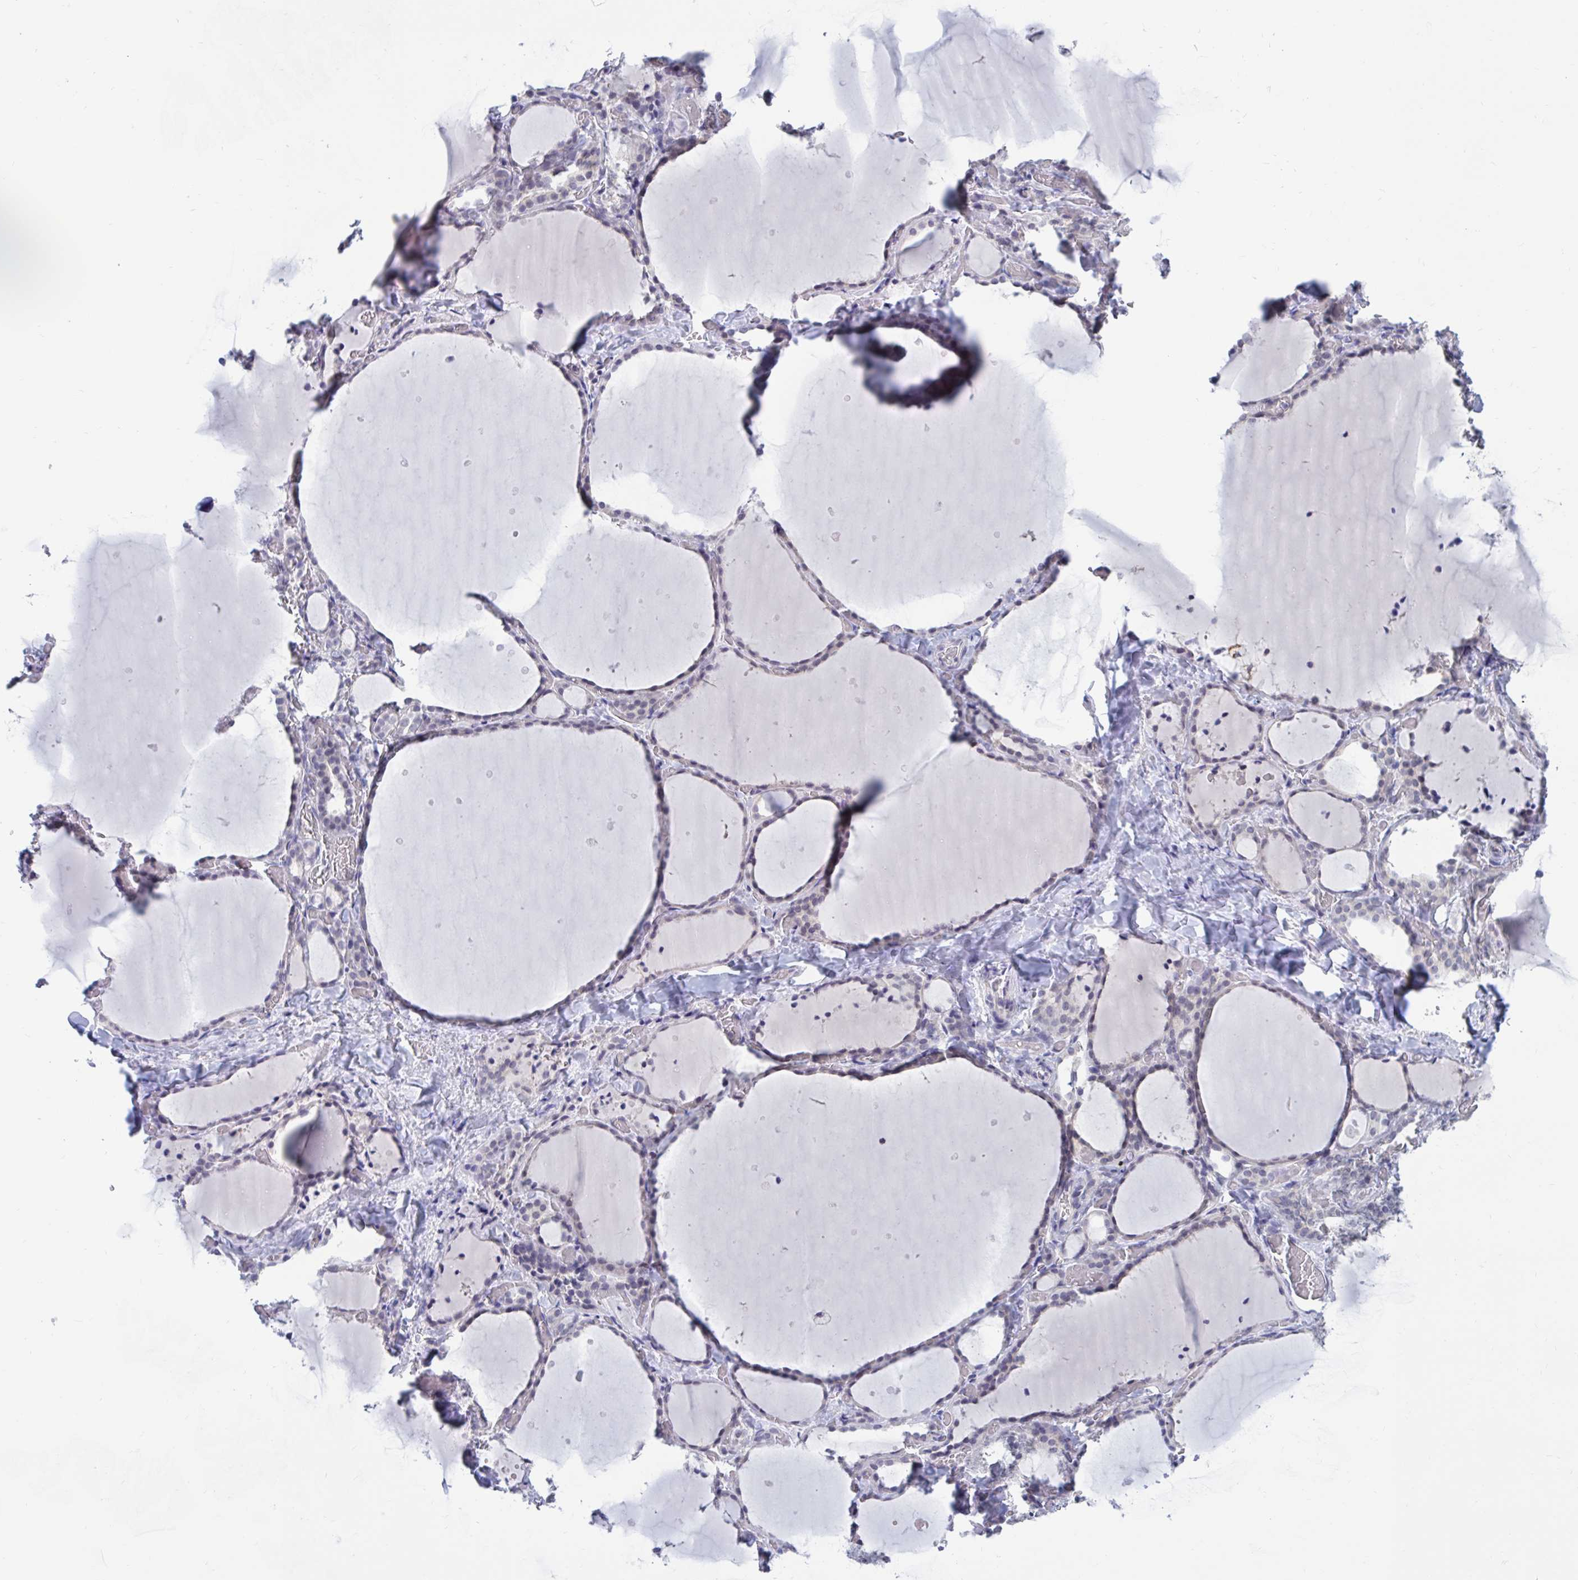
{"staining": {"intensity": "weak", "quantity": "25%-75%", "location": "cytoplasmic/membranous"}, "tissue": "thyroid gland", "cell_type": "Glandular cells", "image_type": "normal", "snomed": [{"axis": "morphology", "description": "Normal tissue, NOS"}, {"axis": "topography", "description": "Thyroid gland"}], "caption": "Protein staining displays weak cytoplasmic/membranous positivity in approximately 25%-75% of glandular cells in benign thyroid gland.", "gene": "ARPP19", "patient": {"sex": "female", "age": 36}}